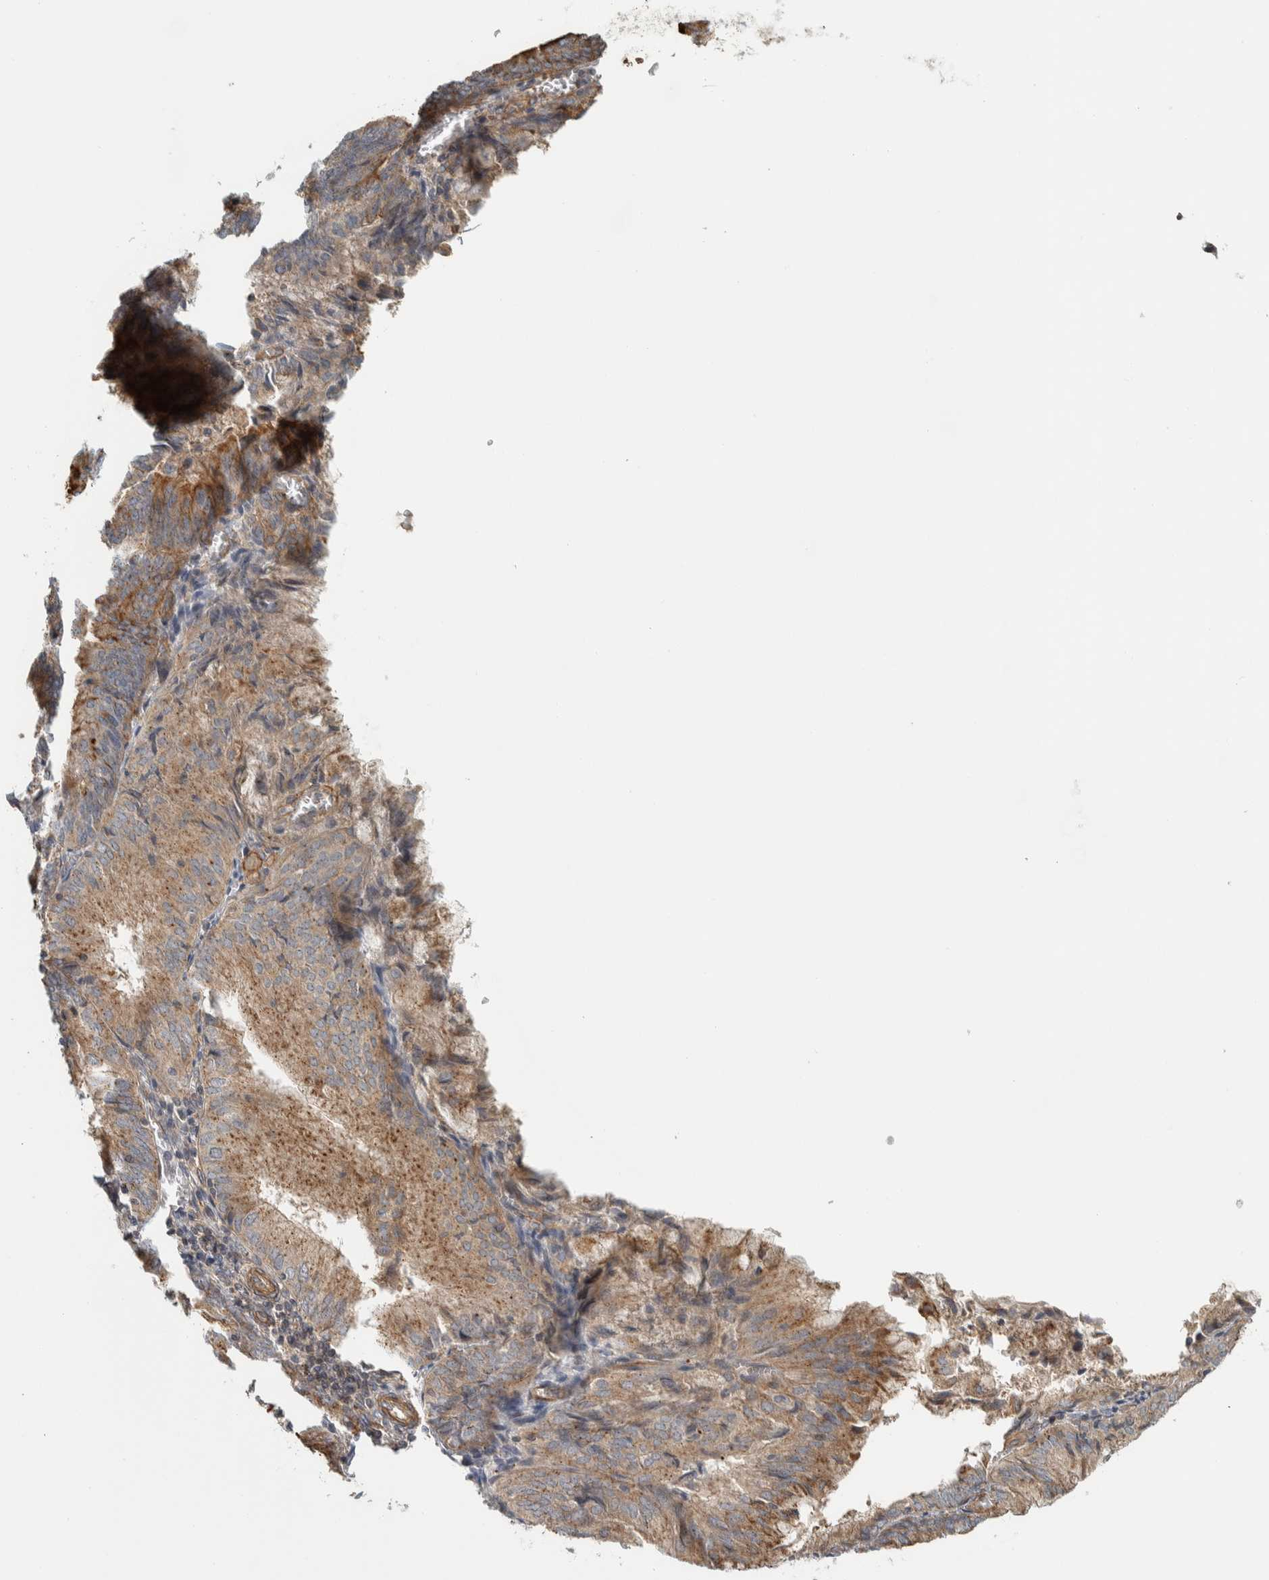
{"staining": {"intensity": "moderate", "quantity": ">75%", "location": "cytoplasmic/membranous"}, "tissue": "endometrial cancer", "cell_type": "Tumor cells", "image_type": "cancer", "snomed": [{"axis": "morphology", "description": "Adenocarcinoma, NOS"}, {"axis": "topography", "description": "Endometrium"}], "caption": "The image demonstrates a brown stain indicating the presence of a protein in the cytoplasmic/membranous of tumor cells in adenocarcinoma (endometrial).", "gene": "TBC1D31", "patient": {"sex": "female", "age": 81}}